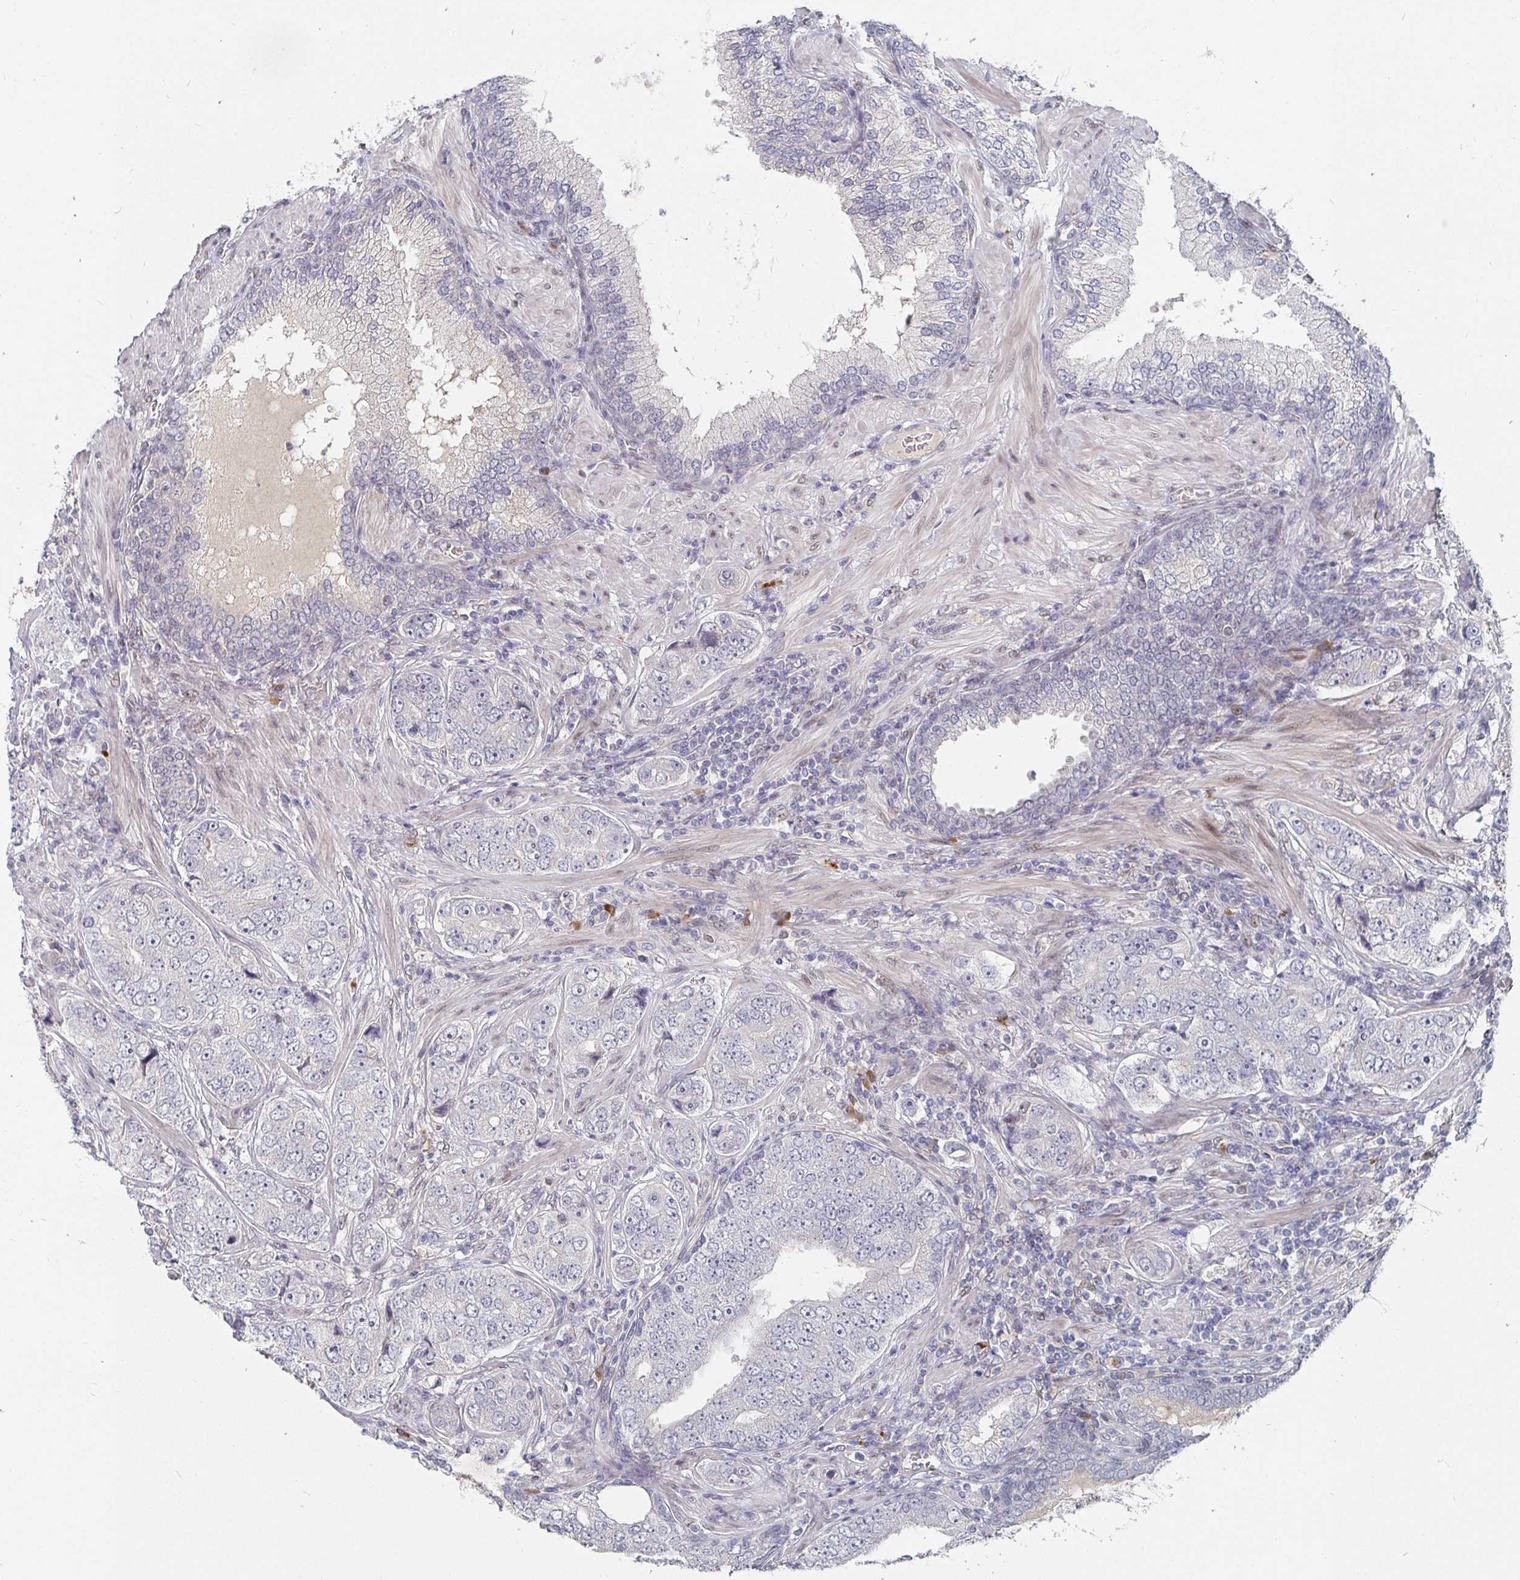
{"staining": {"intensity": "negative", "quantity": "none", "location": "none"}, "tissue": "prostate cancer", "cell_type": "Tumor cells", "image_type": "cancer", "snomed": [{"axis": "morphology", "description": "Adenocarcinoma, High grade"}, {"axis": "topography", "description": "Prostate"}], "caption": "Prostate cancer (high-grade adenocarcinoma) was stained to show a protein in brown. There is no significant positivity in tumor cells.", "gene": "MEIS1", "patient": {"sex": "male", "age": 60}}